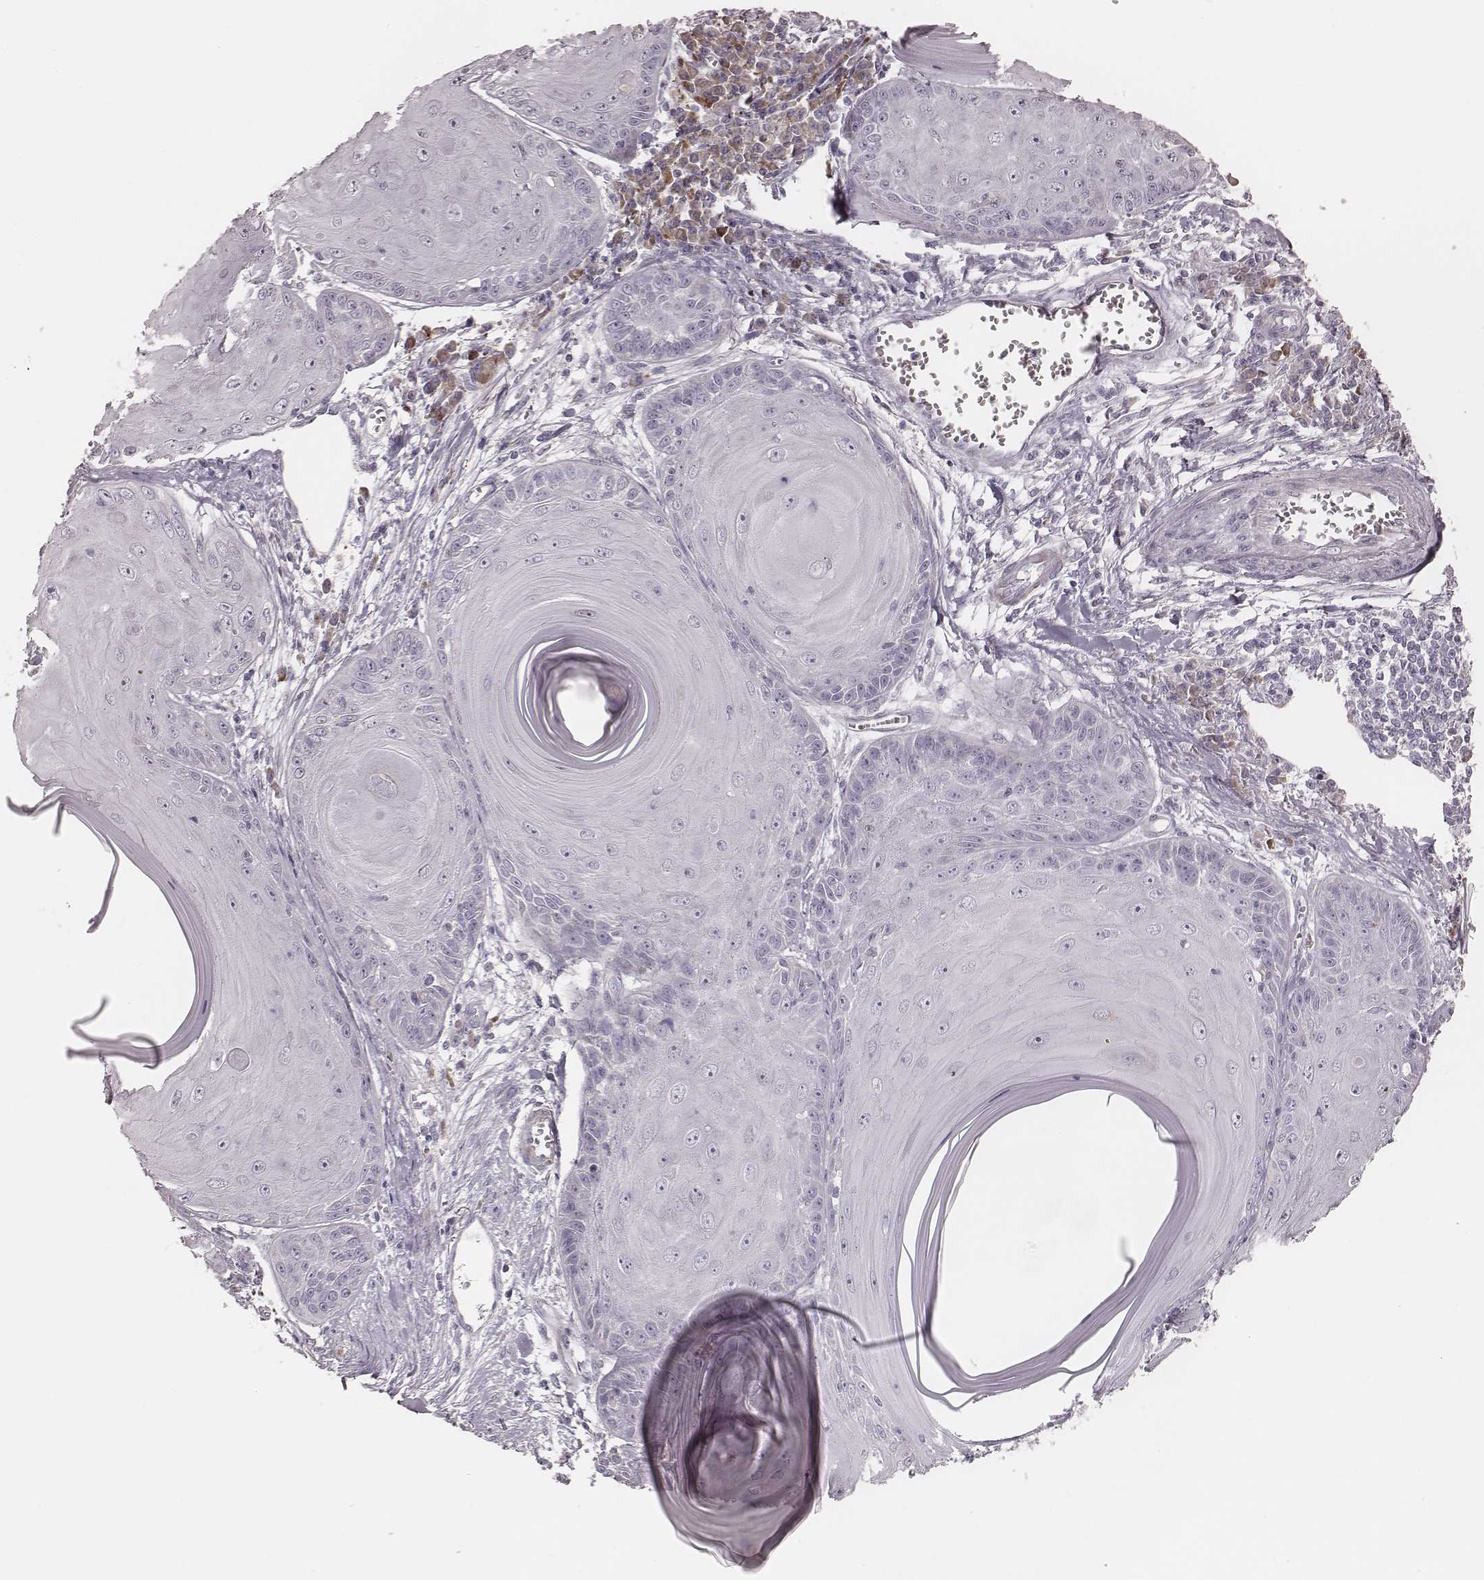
{"staining": {"intensity": "negative", "quantity": "none", "location": "none"}, "tissue": "skin cancer", "cell_type": "Tumor cells", "image_type": "cancer", "snomed": [{"axis": "morphology", "description": "Squamous cell carcinoma, NOS"}, {"axis": "topography", "description": "Skin"}, {"axis": "topography", "description": "Vulva"}], "caption": "This is a photomicrograph of immunohistochemistry (IHC) staining of squamous cell carcinoma (skin), which shows no positivity in tumor cells.", "gene": "KIF5C", "patient": {"sex": "female", "age": 85}}